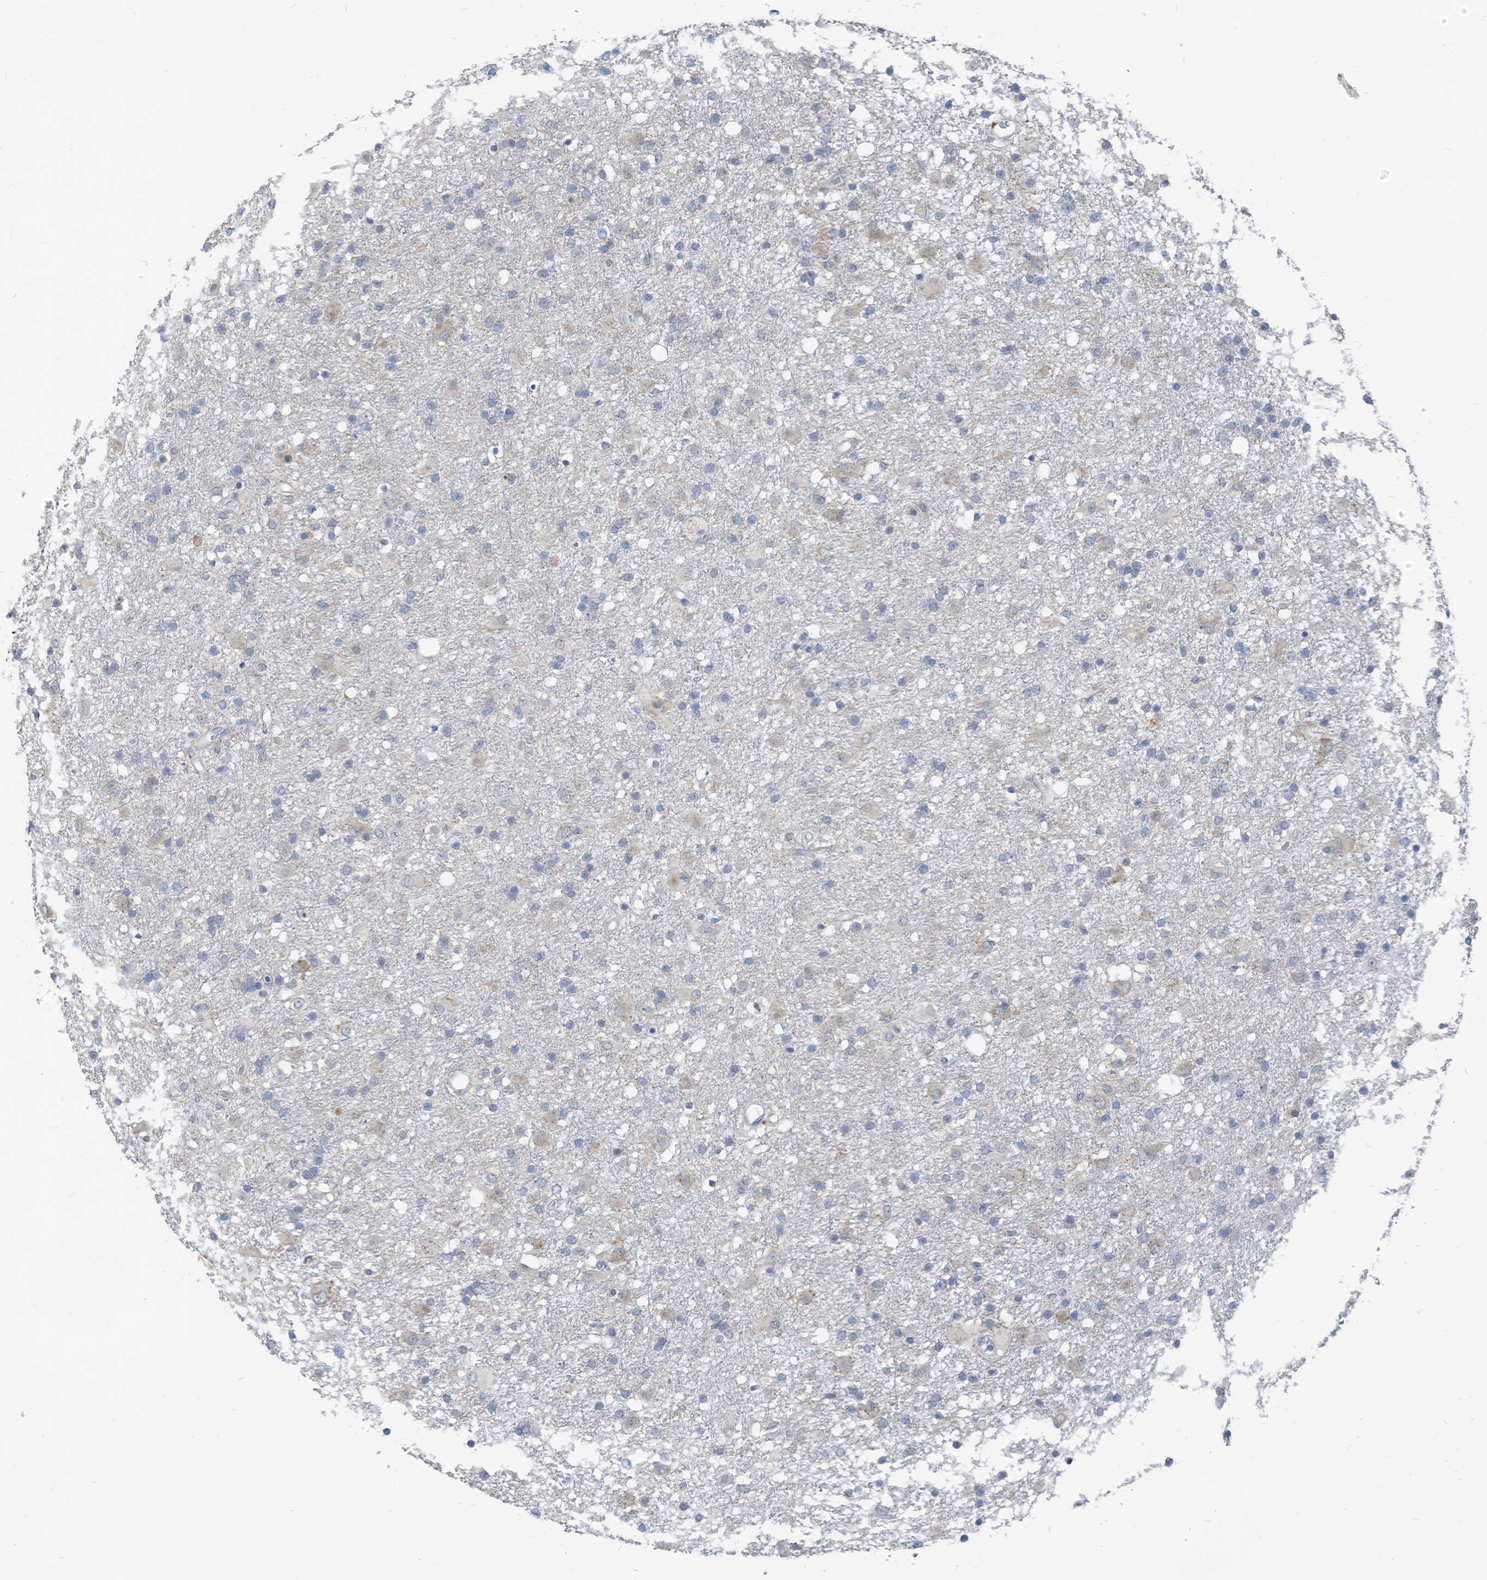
{"staining": {"intensity": "negative", "quantity": "none", "location": "none"}, "tissue": "glioma", "cell_type": "Tumor cells", "image_type": "cancer", "snomed": [{"axis": "morphology", "description": "Glioma, malignant, Low grade"}, {"axis": "topography", "description": "Brain"}], "caption": "Immunohistochemical staining of malignant low-grade glioma displays no significant positivity in tumor cells.", "gene": "LDAH", "patient": {"sex": "male", "age": 65}}